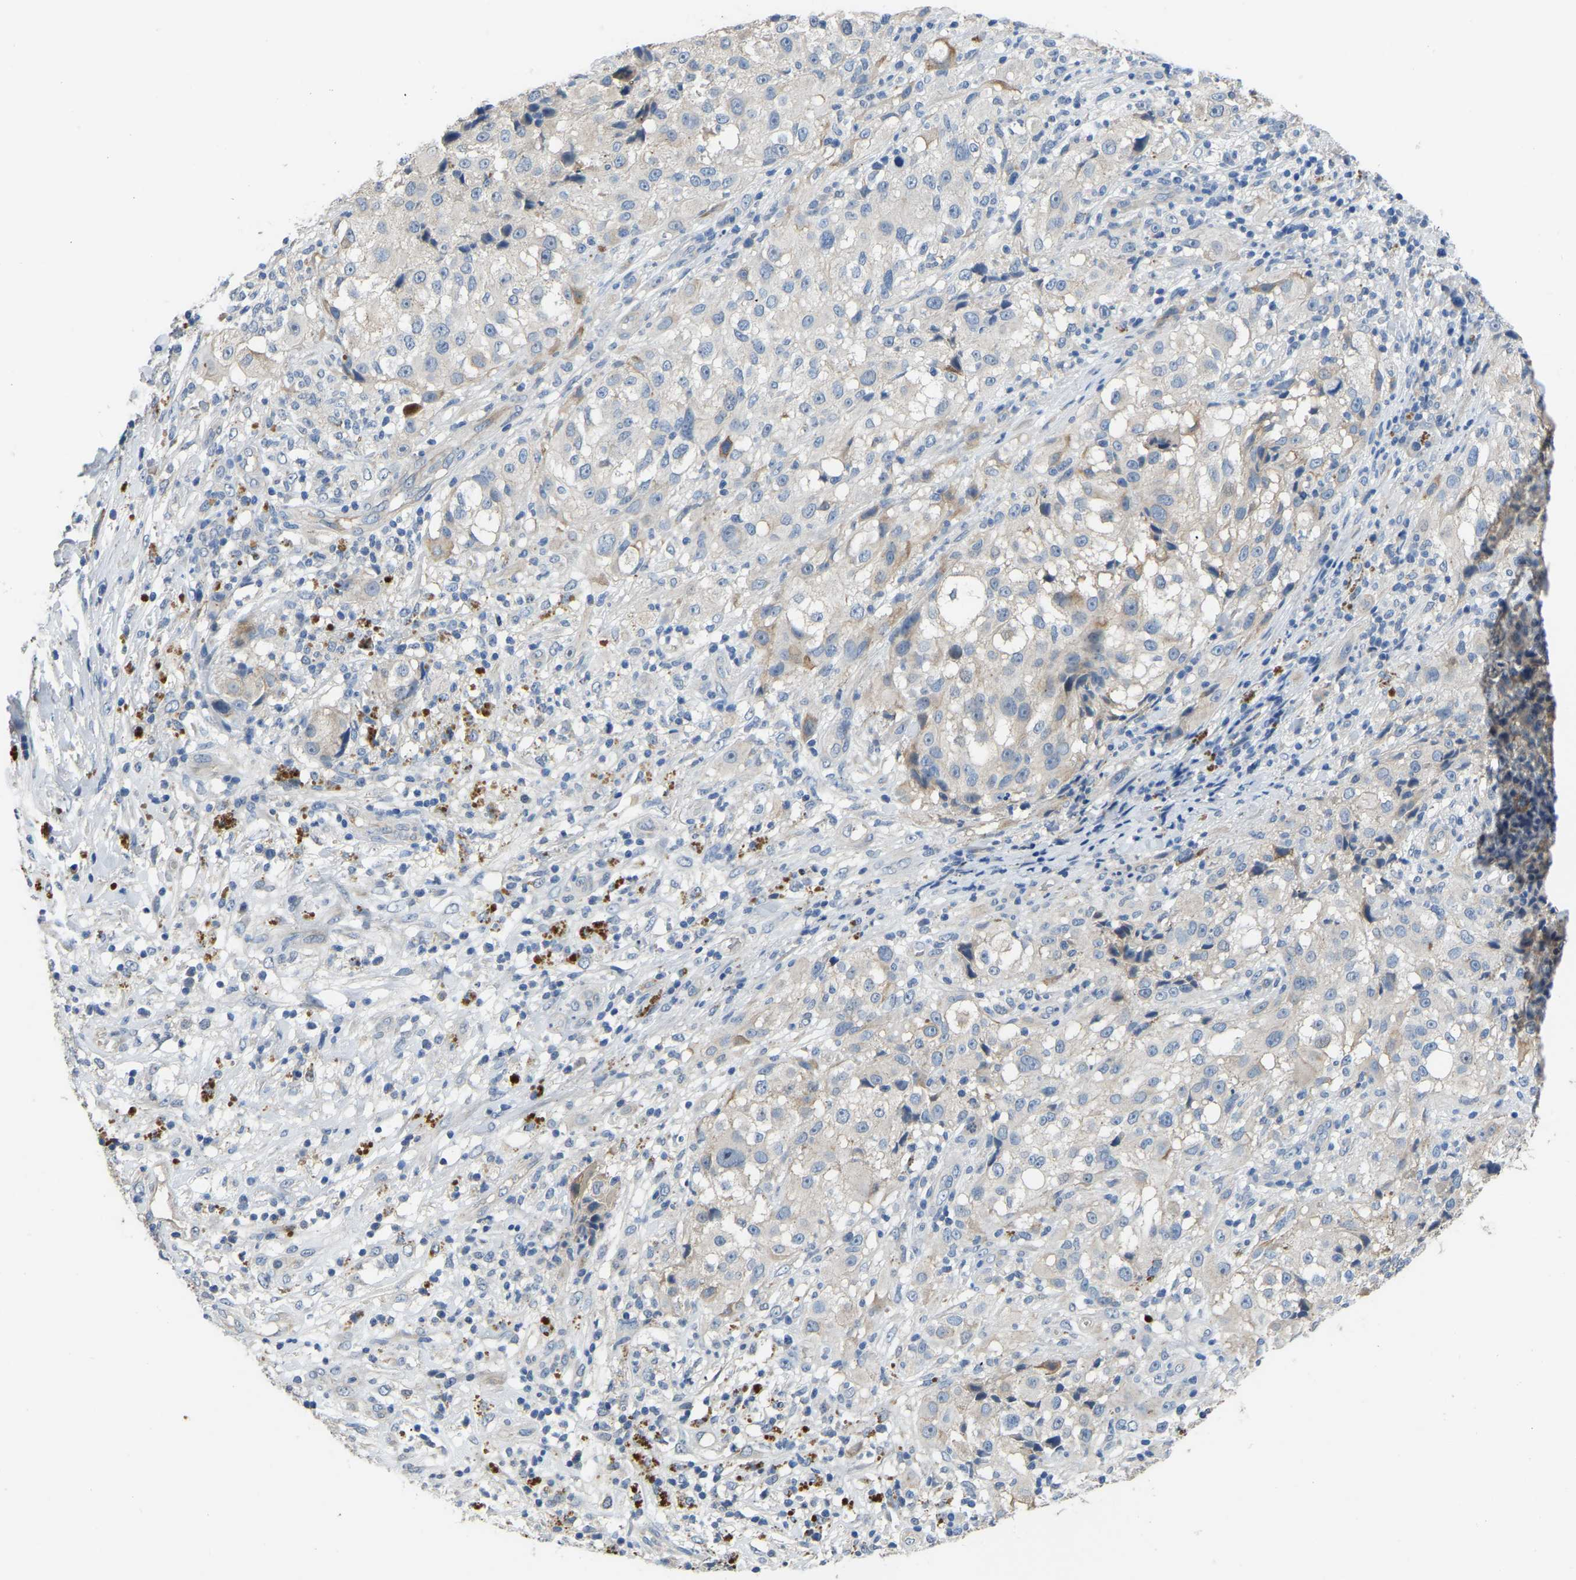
{"staining": {"intensity": "negative", "quantity": "none", "location": "none"}, "tissue": "melanoma", "cell_type": "Tumor cells", "image_type": "cancer", "snomed": [{"axis": "morphology", "description": "Necrosis, NOS"}, {"axis": "morphology", "description": "Malignant melanoma, NOS"}, {"axis": "topography", "description": "Skin"}], "caption": "IHC histopathology image of melanoma stained for a protein (brown), which reveals no staining in tumor cells.", "gene": "HIGD2B", "patient": {"sex": "female", "age": 87}}